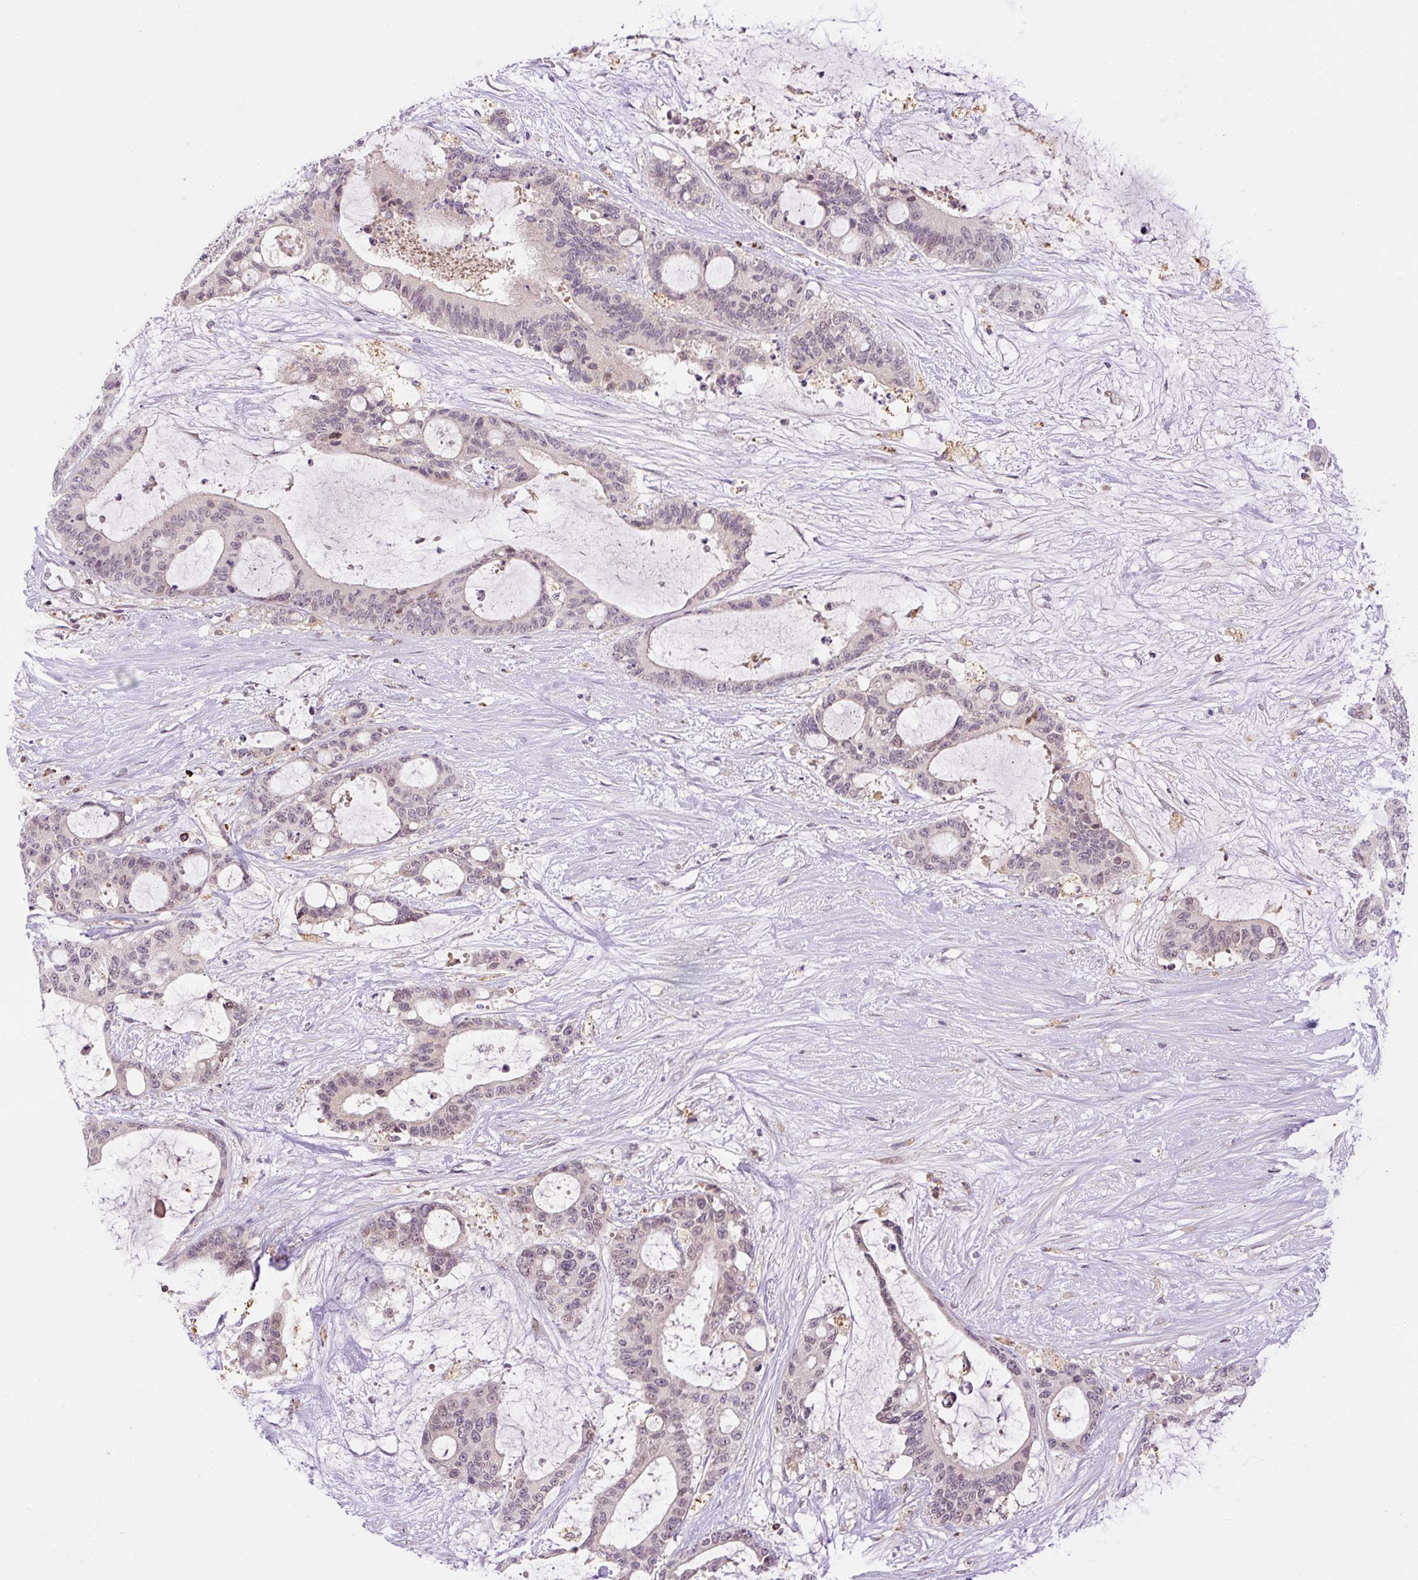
{"staining": {"intensity": "weak", "quantity": "25%-75%", "location": "nuclear"}, "tissue": "liver cancer", "cell_type": "Tumor cells", "image_type": "cancer", "snomed": [{"axis": "morphology", "description": "Normal tissue, NOS"}, {"axis": "morphology", "description": "Cholangiocarcinoma"}, {"axis": "topography", "description": "Liver"}, {"axis": "topography", "description": "Peripheral nerve tissue"}], "caption": "Liver cancer (cholangiocarcinoma) was stained to show a protein in brown. There is low levels of weak nuclear positivity in approximately 25%-75% of tumor cells. (Brightfield microscopy of DAB IHC at high magnification).", "gene": "CARD11", "patient": {"sex": "female", "age": 73}}